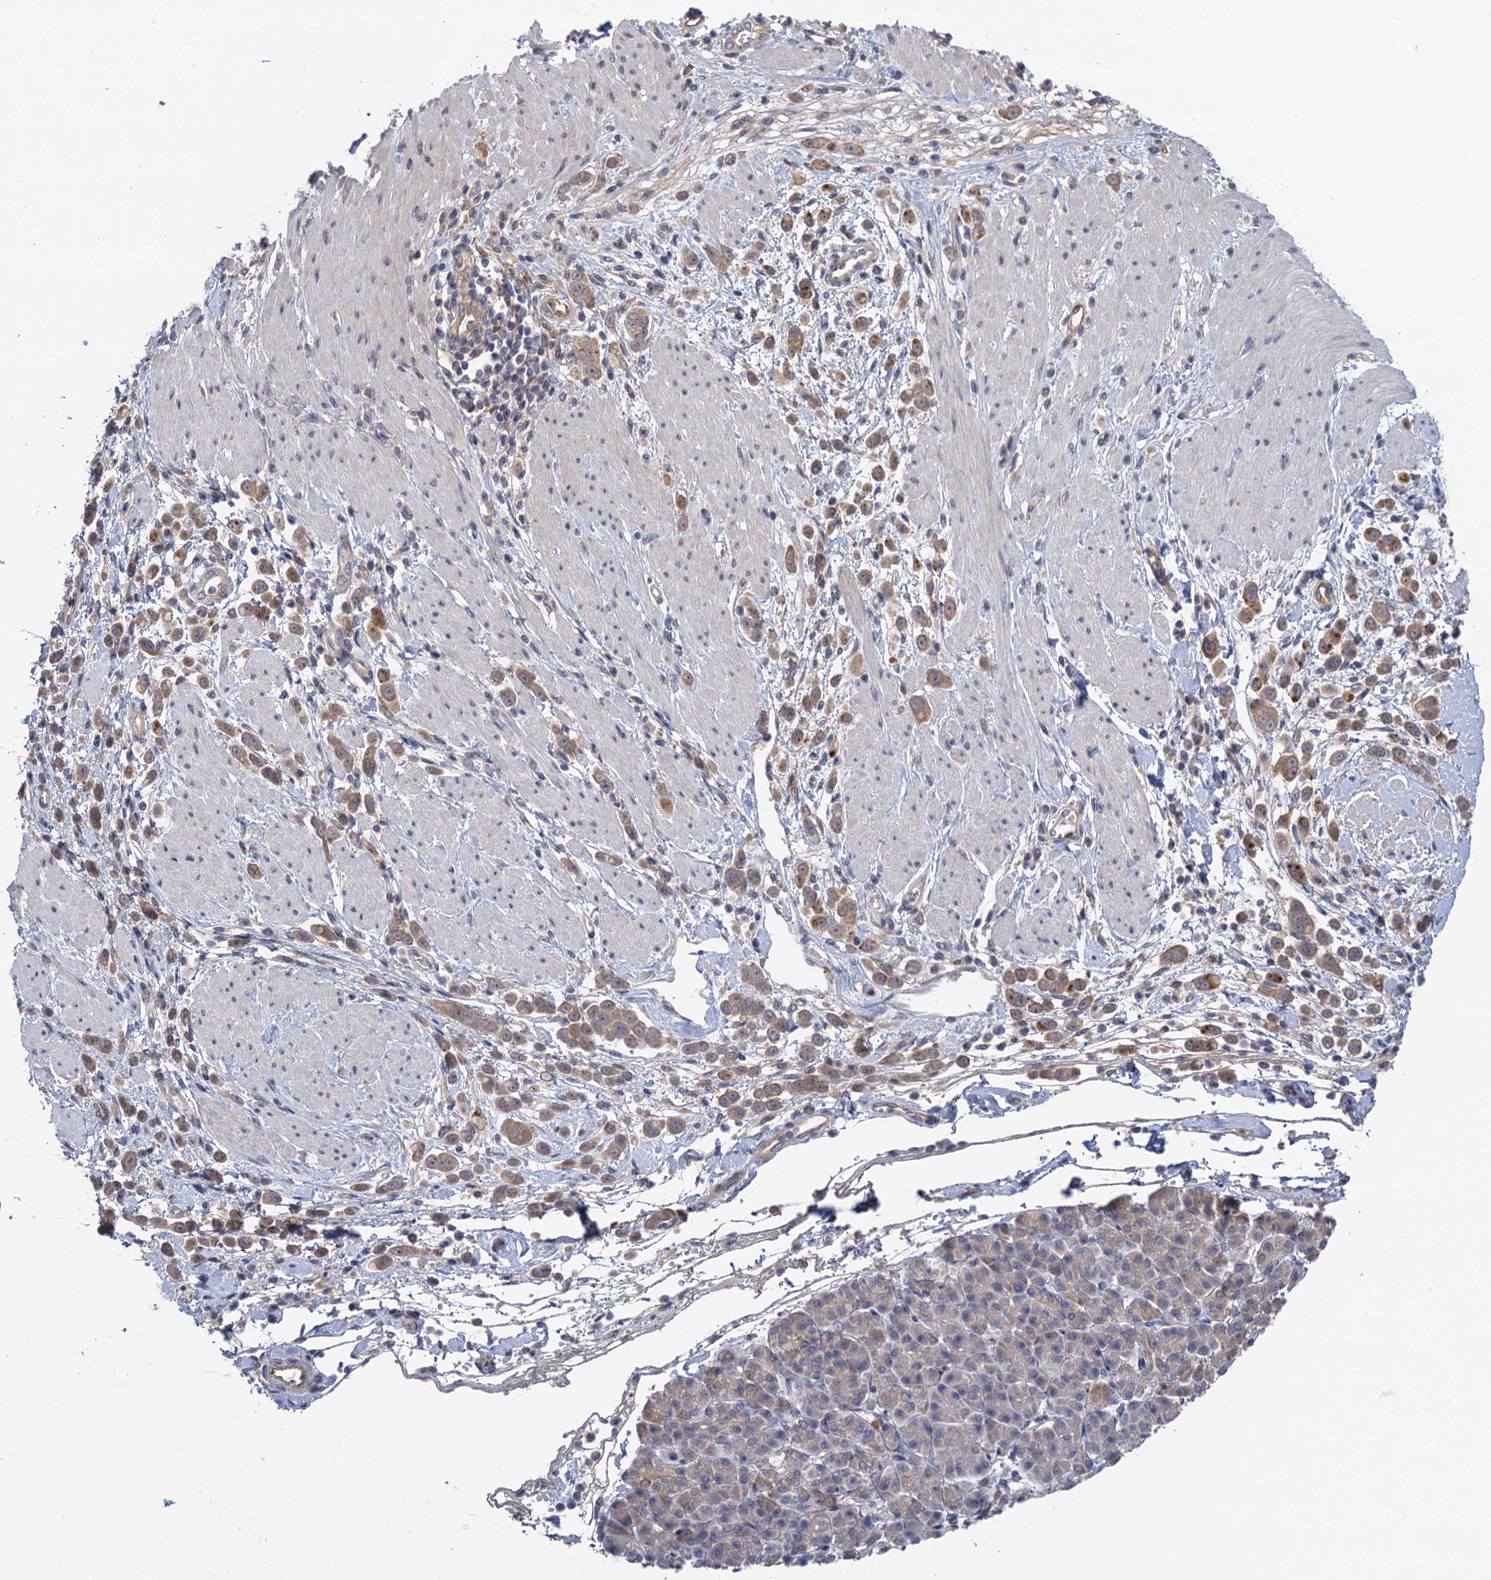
{"staining": {"intensity": "moderate", "quantity": ">75%", "location": "cytoplasmic/membranous"}, "tissue": "pancreatic cancer", "cell_type": "Tumor cells", "image_type": "cancer", "snomed": [{"axis": "morphology", "description": "Normal tissue, NOS"}, {"axis": "morphology", "description": "Adenocarcinoma, NOS"}, {"axis": "topography", "description": "Pancreas"}], "caption": "Adenocarcinoma (pancreatic) tissue exhibits moderate cytoplasmic/membranous positivity in about >75% of tumor cells, visualized by immunohistochemistry.", "gene": "NEK8", "patient": {"sex": "female", "age": 64}}